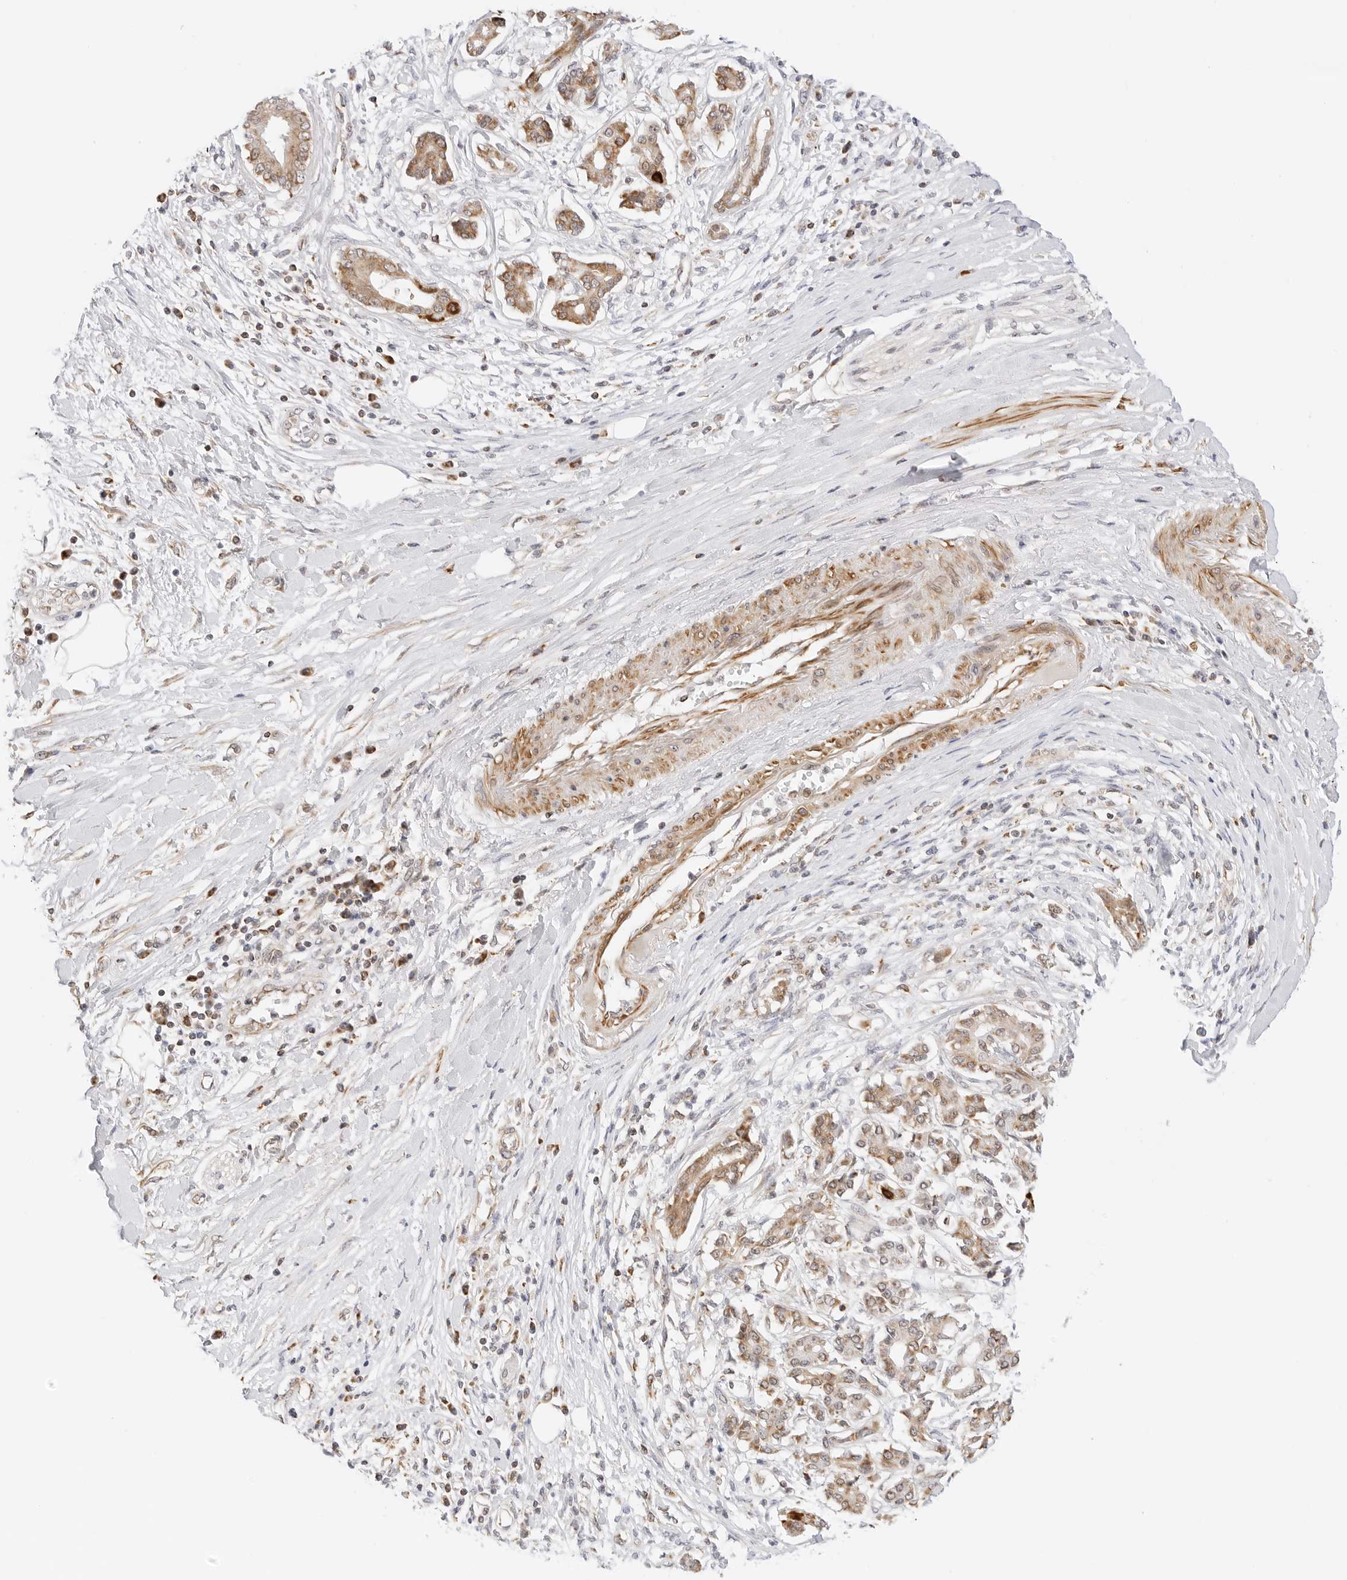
{"staining": {"intensity": "moderate", "quantity": ">75%", "location": "cytoplasmic/membranous"}, "tissue": "pancreatic cancer", "cell_type": "Tumor cells", "image_type": "cancer", "snomed": [{"axis": "morphology", "description": "Adenocarcinoma, NOS"}, {"axis": "topography", "description": "Pancreas"}], "caption": "A photomicrograph showing moderate cytoplasmic/membranous expression in about >75% of tumor cells in pancreatic cancer, as visualized by brown immunohistochemical staining.", "gene": "GORAB", "patient": {"sex": "female", "age": 56}}